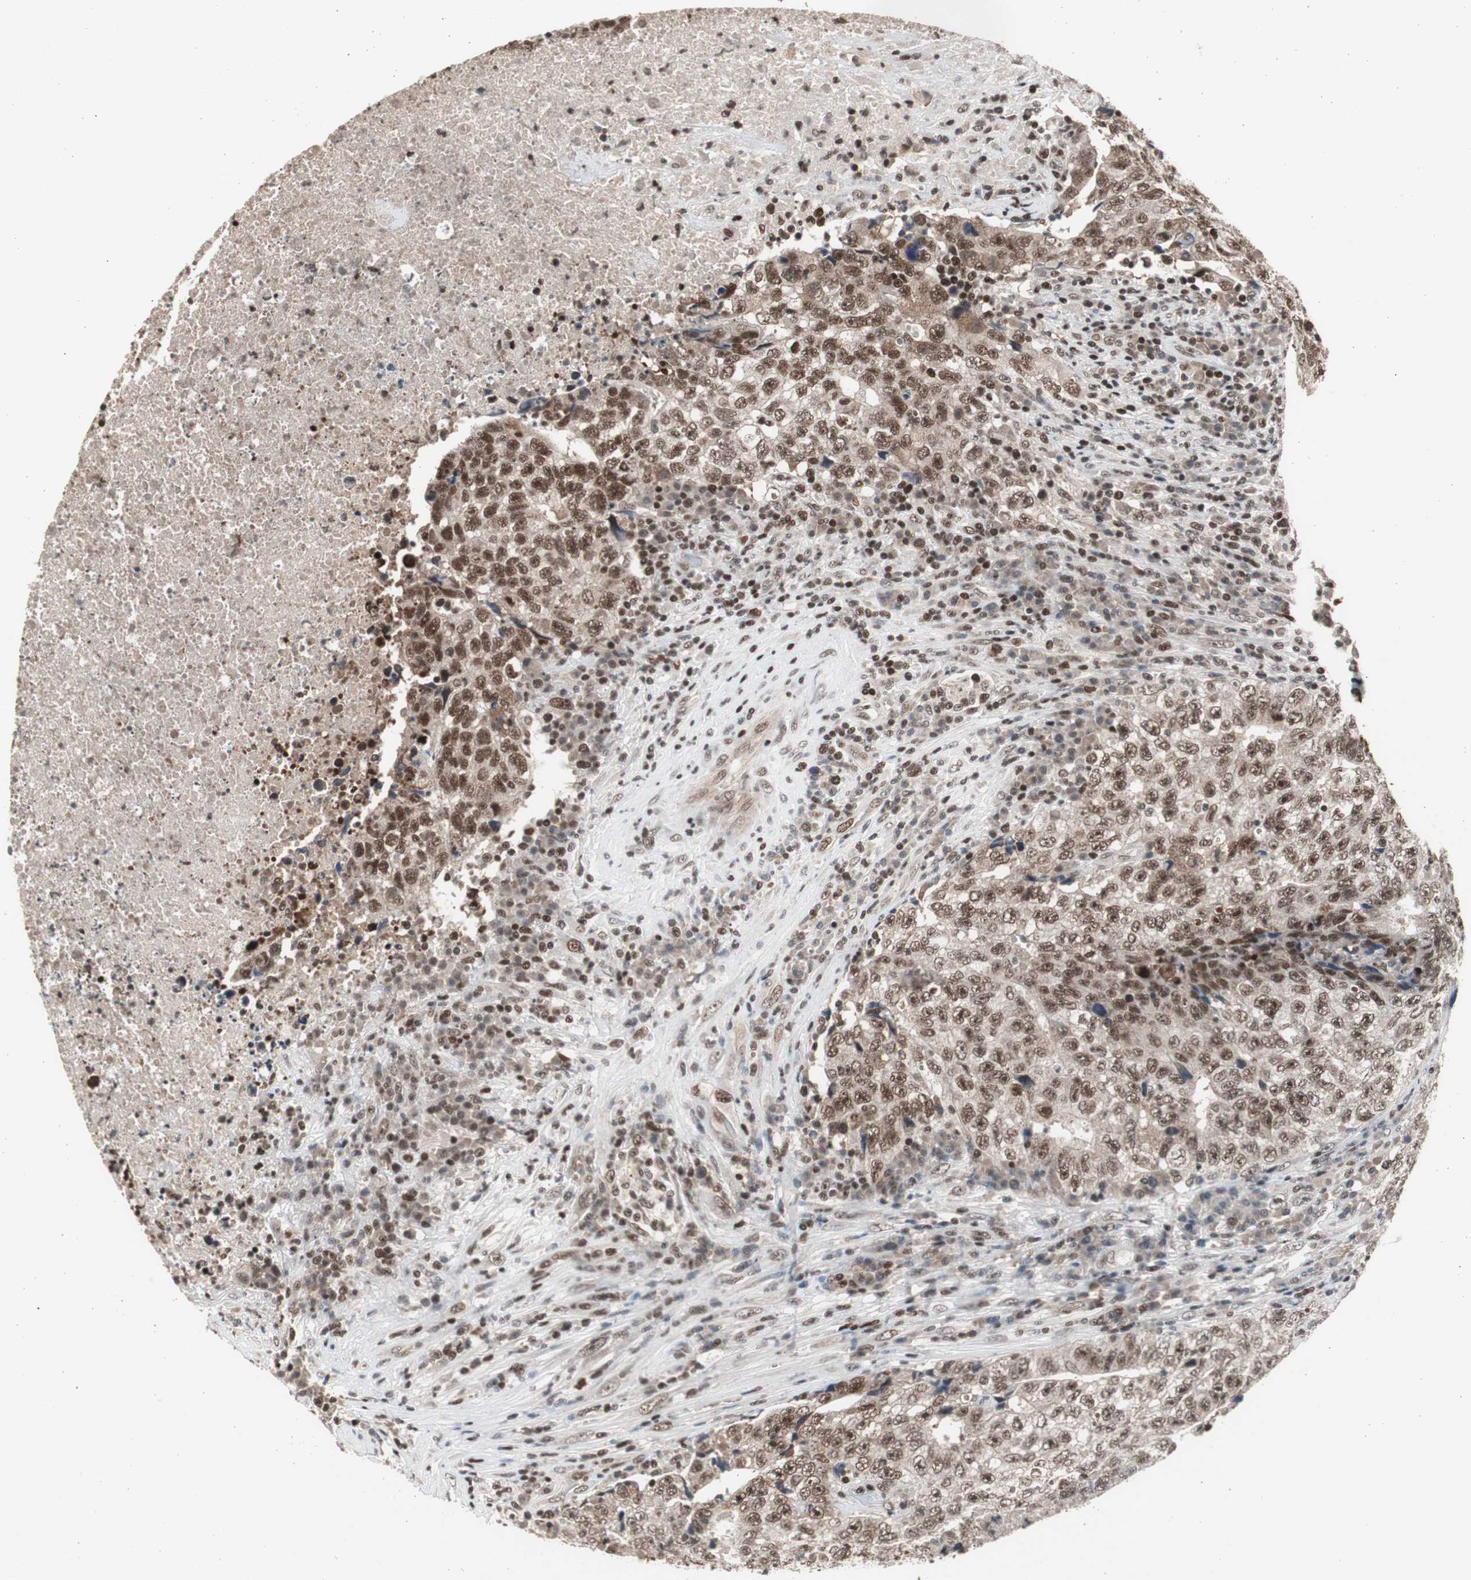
{"staining": {"intensity": "moderate", "quantity": ">75%", "location": "nuclear"}, "tissue": "testis cancer", "cell_type": "Tumor cells", "image_type": "cancer", "snomed": [{"axis": "morphology", "description": "Necrosis, NOS"}, {"axis": "morphology", "description": "Carcinoma, Embryonal, NOS"}, {"axis": "topography", "description": "Testis"}], "caption": "A brown stain shows moderate nuclear positivity of a protein in human testis cancer tumor cells.", "gene": "RPA1", "patient": {"sex": "male", "age": 19}}